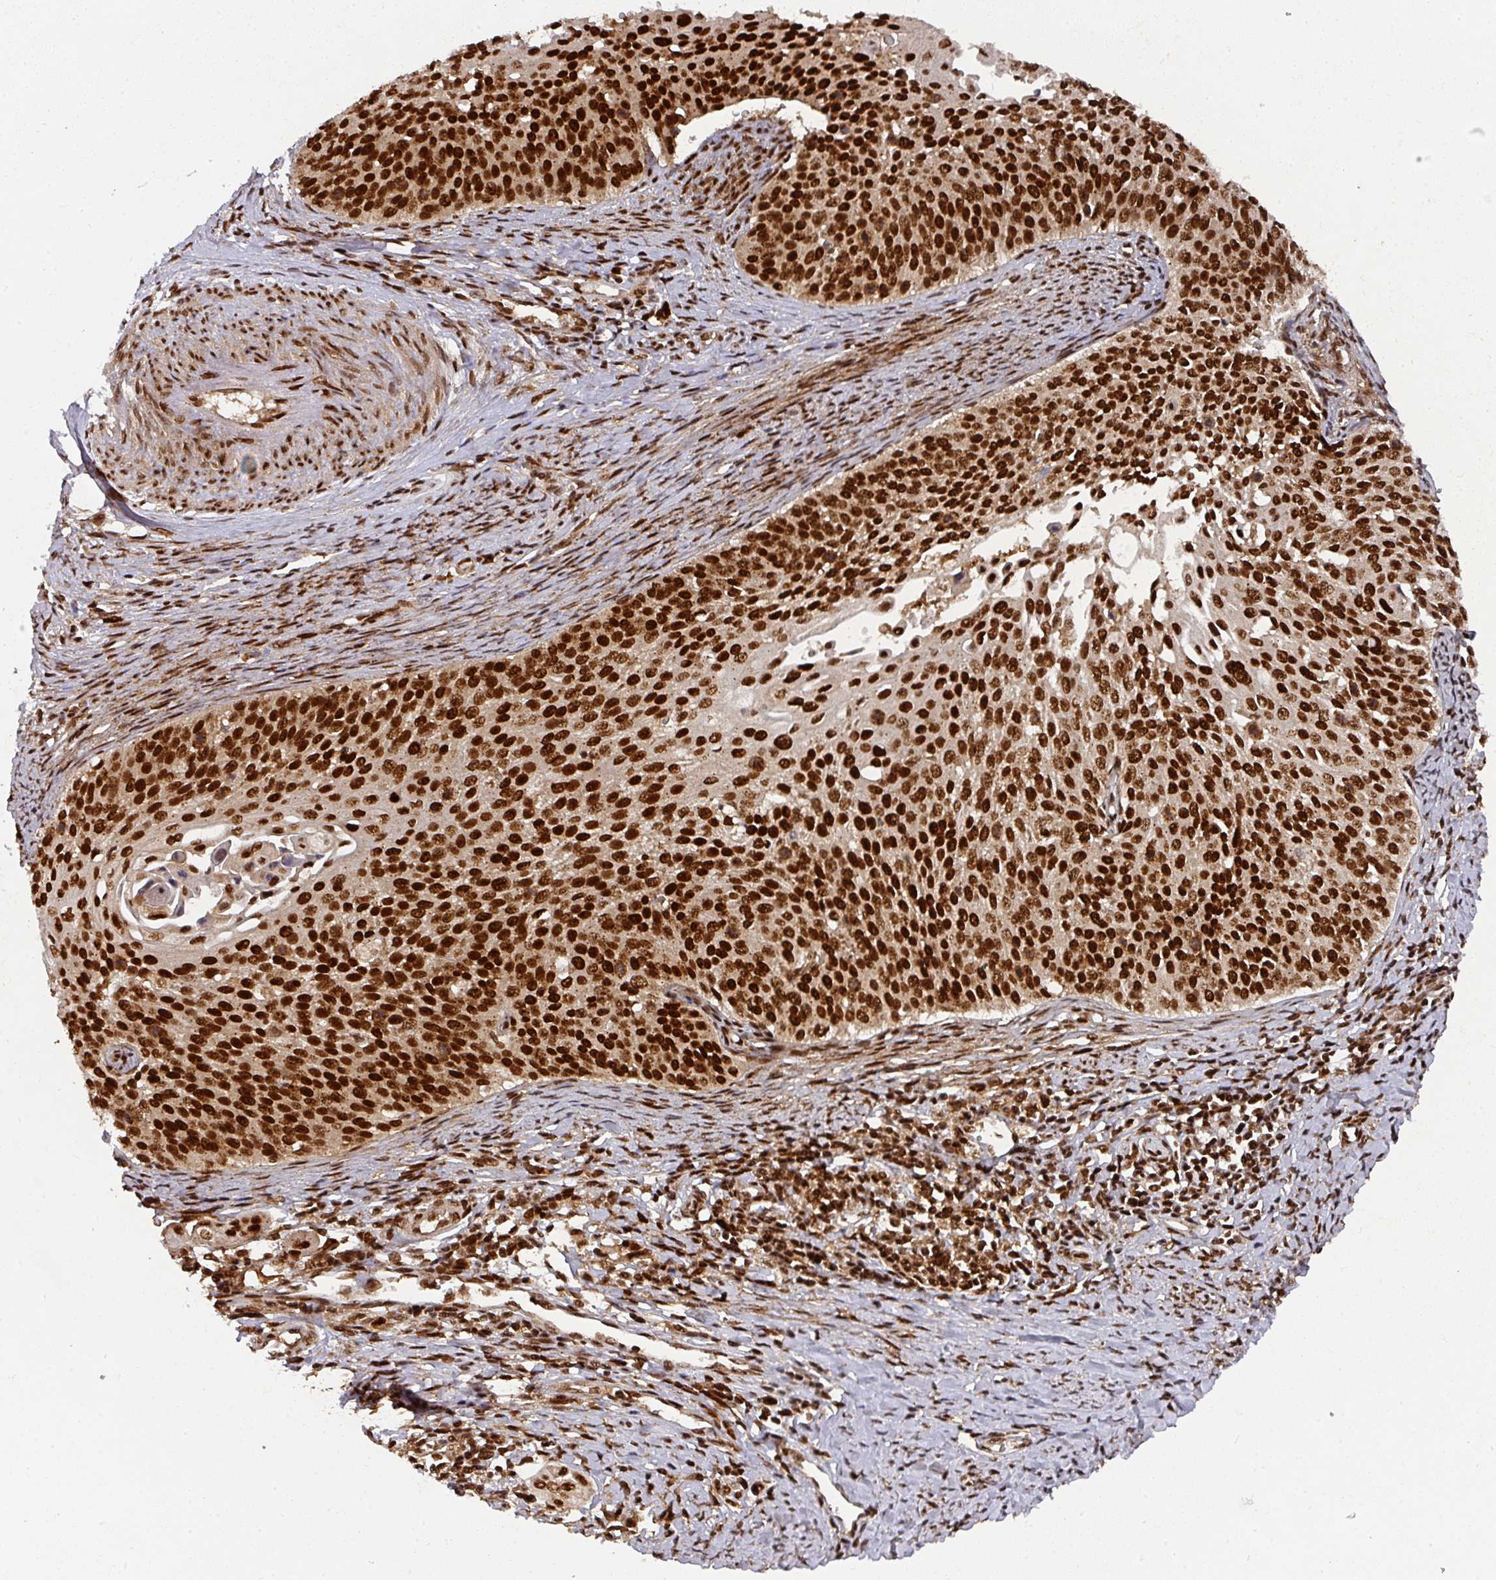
{"staining": {"intensity": "strong", "quantity": ">75%", "location": "nuclear"}, "tissue": "cervical cancer", "cell_type": "Tumor cells", "image_type": "cancer", "snomed": [{"axis": "morphology", "description": "Squamous cell carcinoma, NOS"}, {"axis": "topography", "description": "Cervix"}], "caption": "Protein expression analysis of human cervical cancer (squamous cell carcinoma) reveals strong nuclear positivity in approximately >75% of tumor cells.", "gene": "DIDO1", "patient": {"sex": "female", "age": 44}}